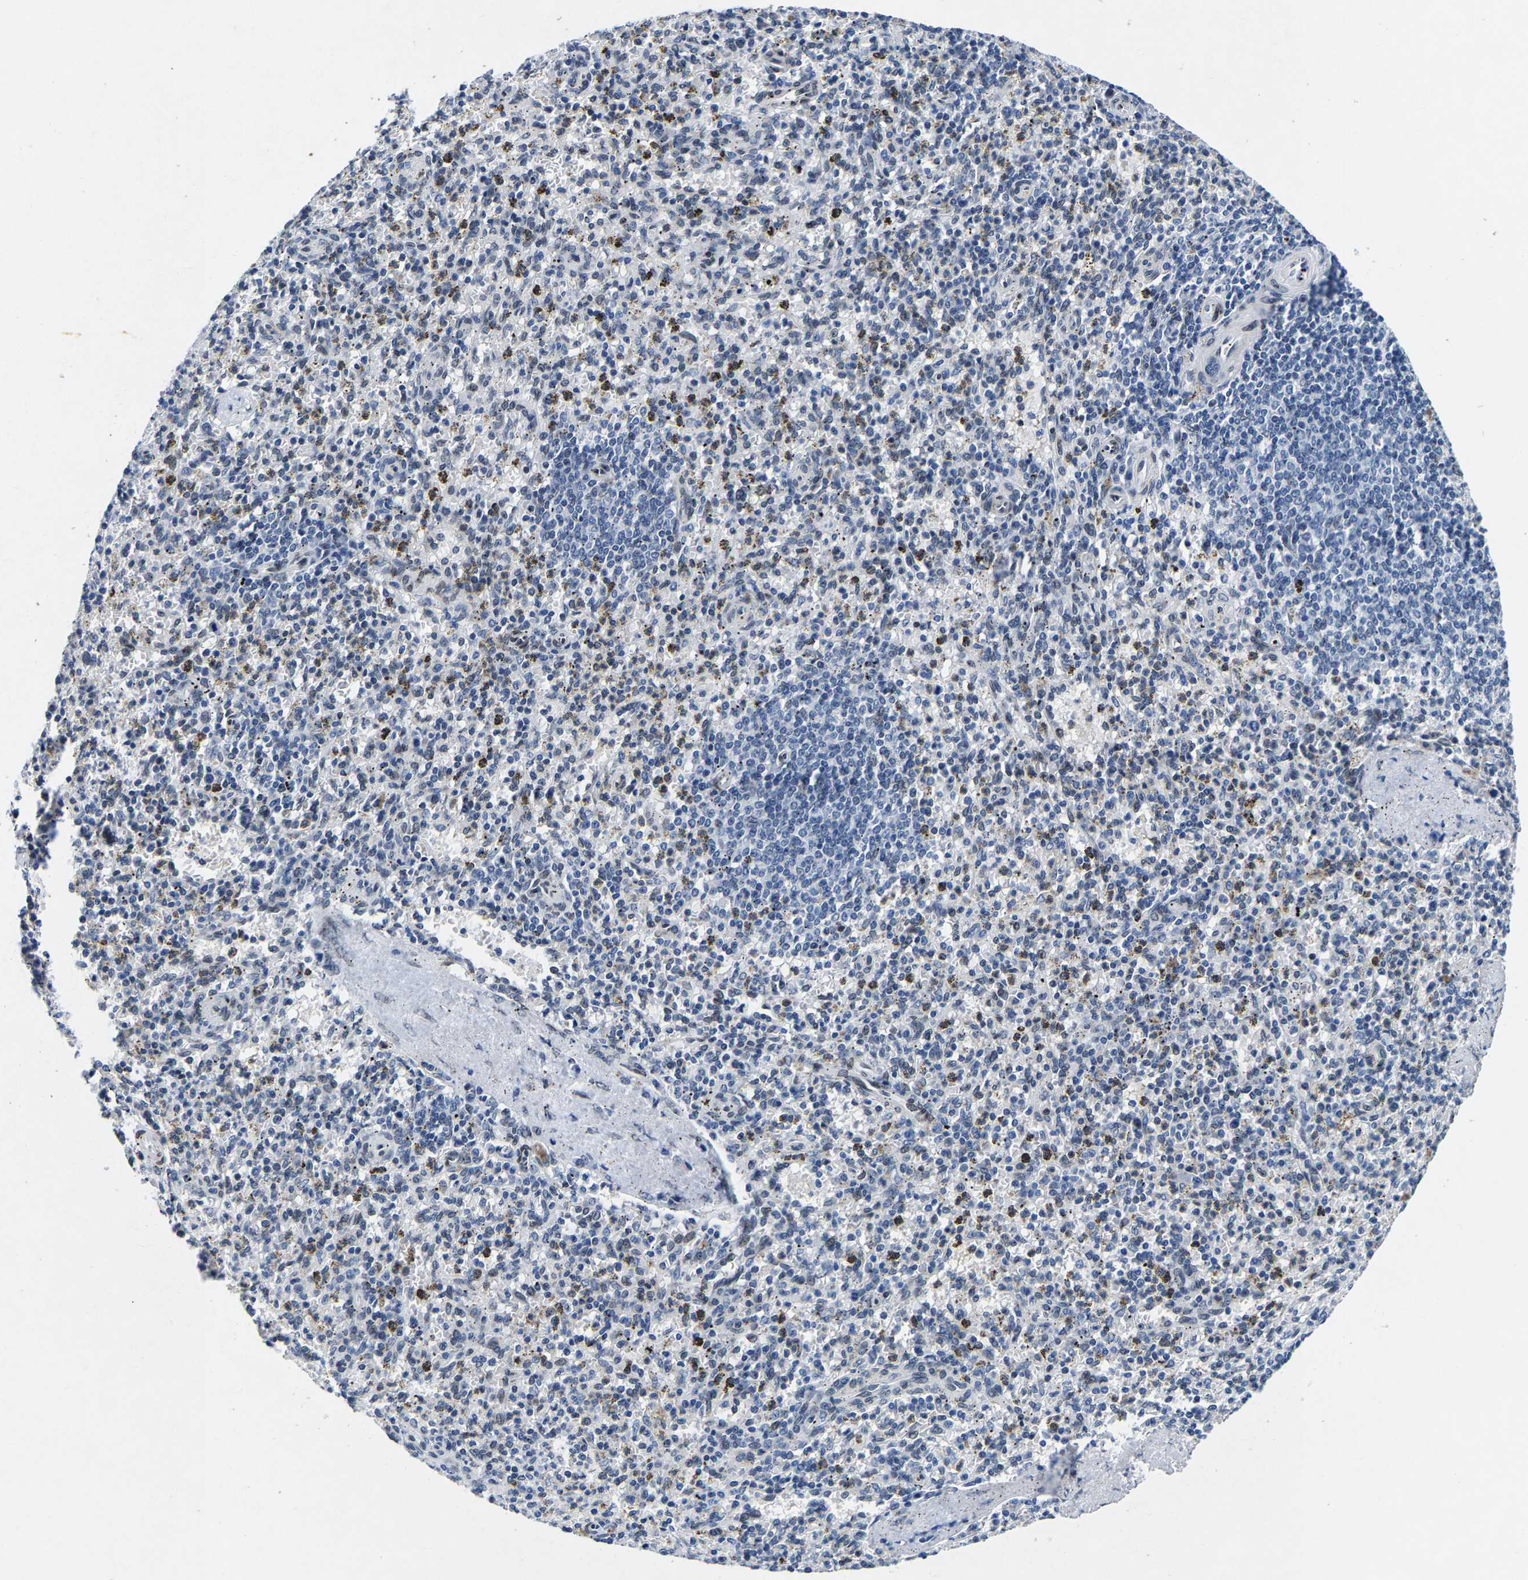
{"staining": {"intensity": "negative", "quantity": "none", "location": "none"}, "tissue": "spleen", "cell_type": "Cells in red pulp", "image_type": "normal", "snomed": [{"axis": "morphology", "description": "Normal tissue, NOS"}, {"axis": "topography", "description": "Spleen"}], "caption": "IHC histopathology image of benign spleen: human spleen stained with DAB reveals no significant protein staining in cells in red pulp. (DAB immunohistochemistry (IHC) with hematoxylin counter stain).", "gene": "UBN2", "patient": {"sex": "male", "age": 72}}